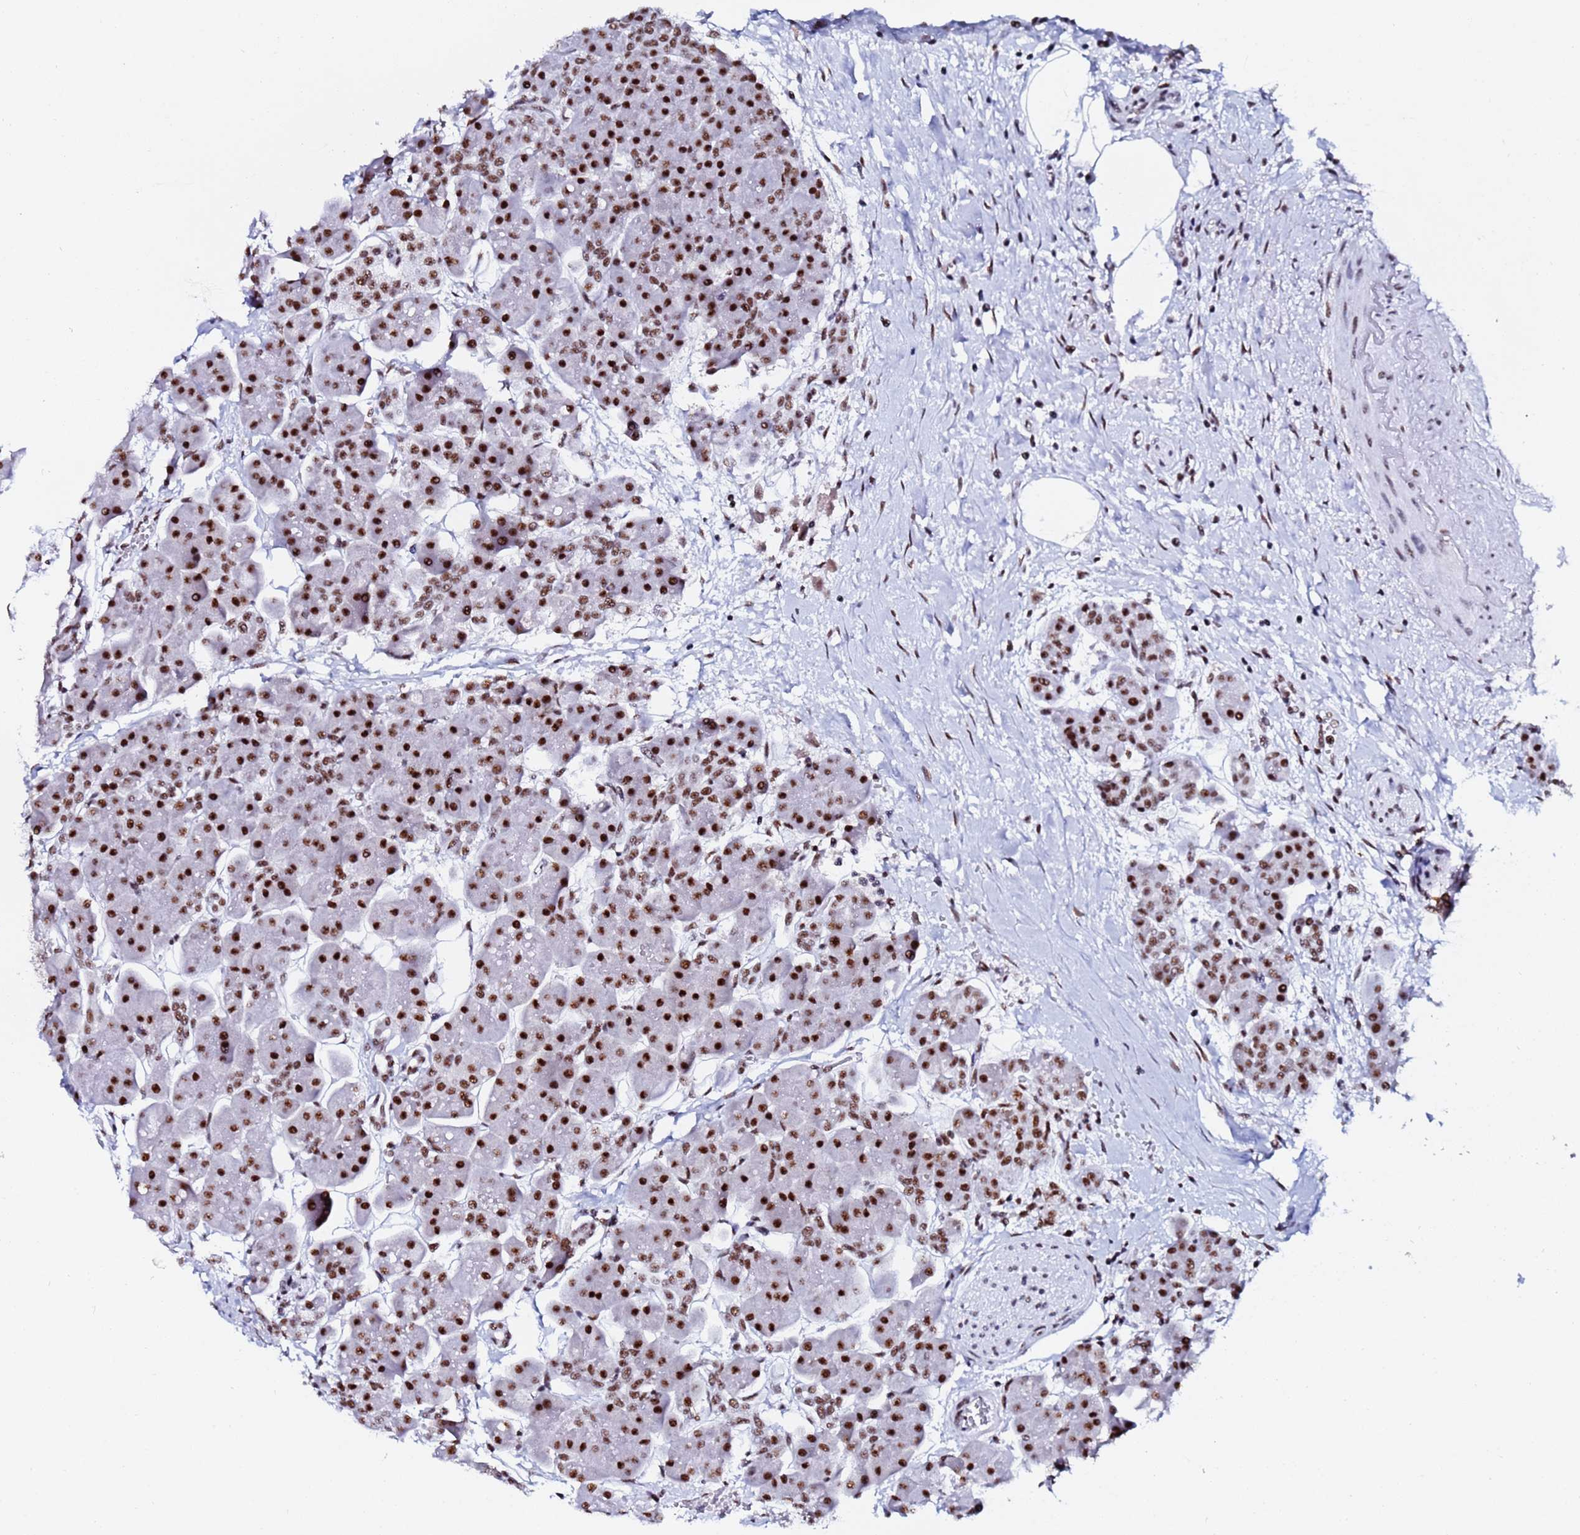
{"staining": {"intensity": "strong", "quantity": ">75%", "location": "nuclear"}, "tissue": "pancreas", "cell_type": "Exocrine glandular cells", "image_type": "normal", "snomed": [{"axis": "morphology", "description": "Normal tissue, NOS"}, {"axis": "topography", "description": "Pancreas"}], "caption": "This is an image of IHC staining of unremarkable pancreas, which shows strong expression in the nuclear of exocrine glandular cells.", "gene": "SNRPA1", "patient": {"sex": "male", "age": 66}}